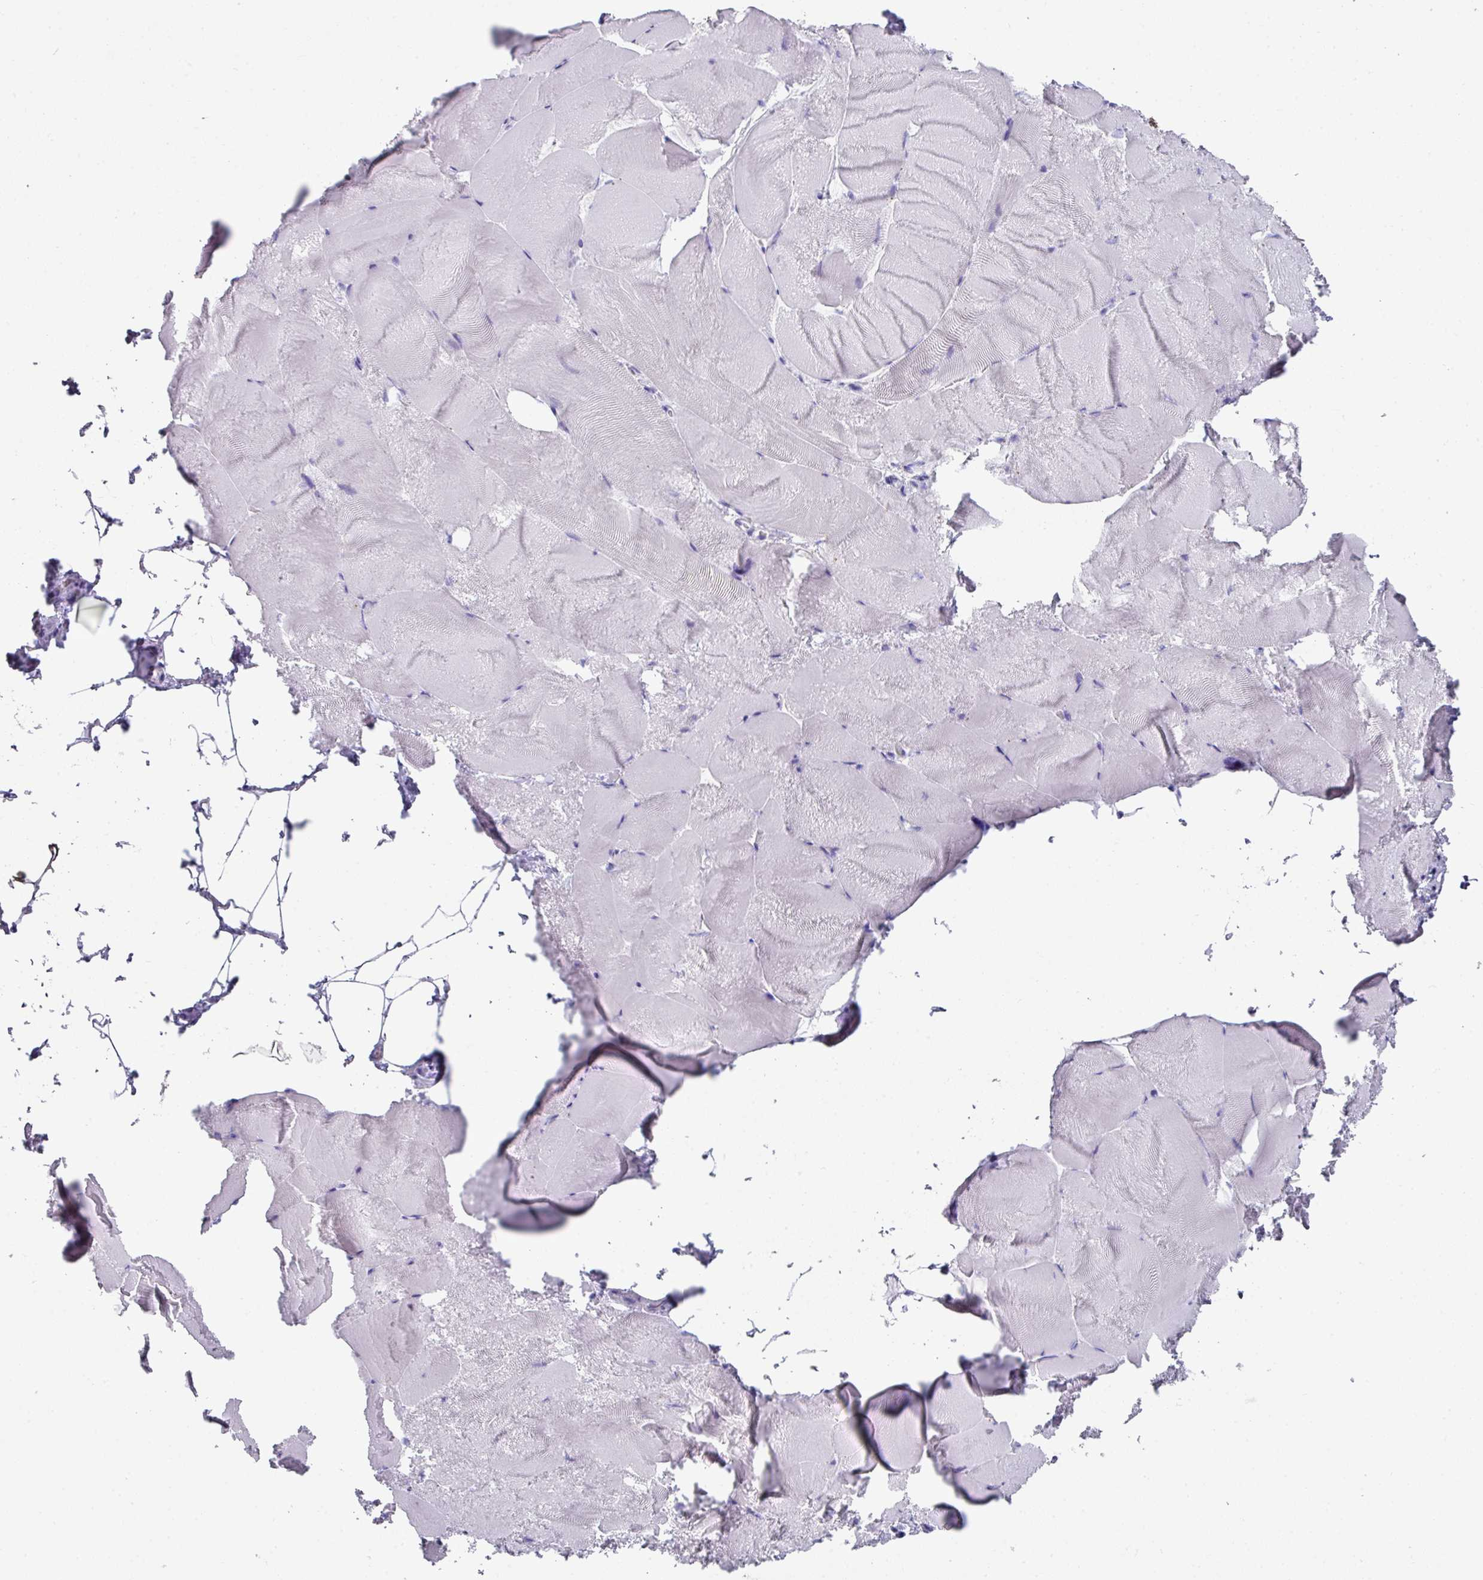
{"staining": {"intensity": "negative", "quantity": "none", "location": "none"}, "tissue": "skeletal muscle", "cell_type": "Myocytes", "image_type": "normal", "snomed": [{"axis": "morphology", "description": "Normal tissue, NOS"}, {"axis": "topography", "description": "Skeletal muscle"}], "caption": "A high-resolution micrograph shows immunohistochemistry (IHC) staining of unremarkable skeletal muscle, which reveals no significant positivity in myocytes. (IHC, brightfield microscopy, high magnification).", "gene": "CPVL", "patient": {"sex": "female", "age": 64}}